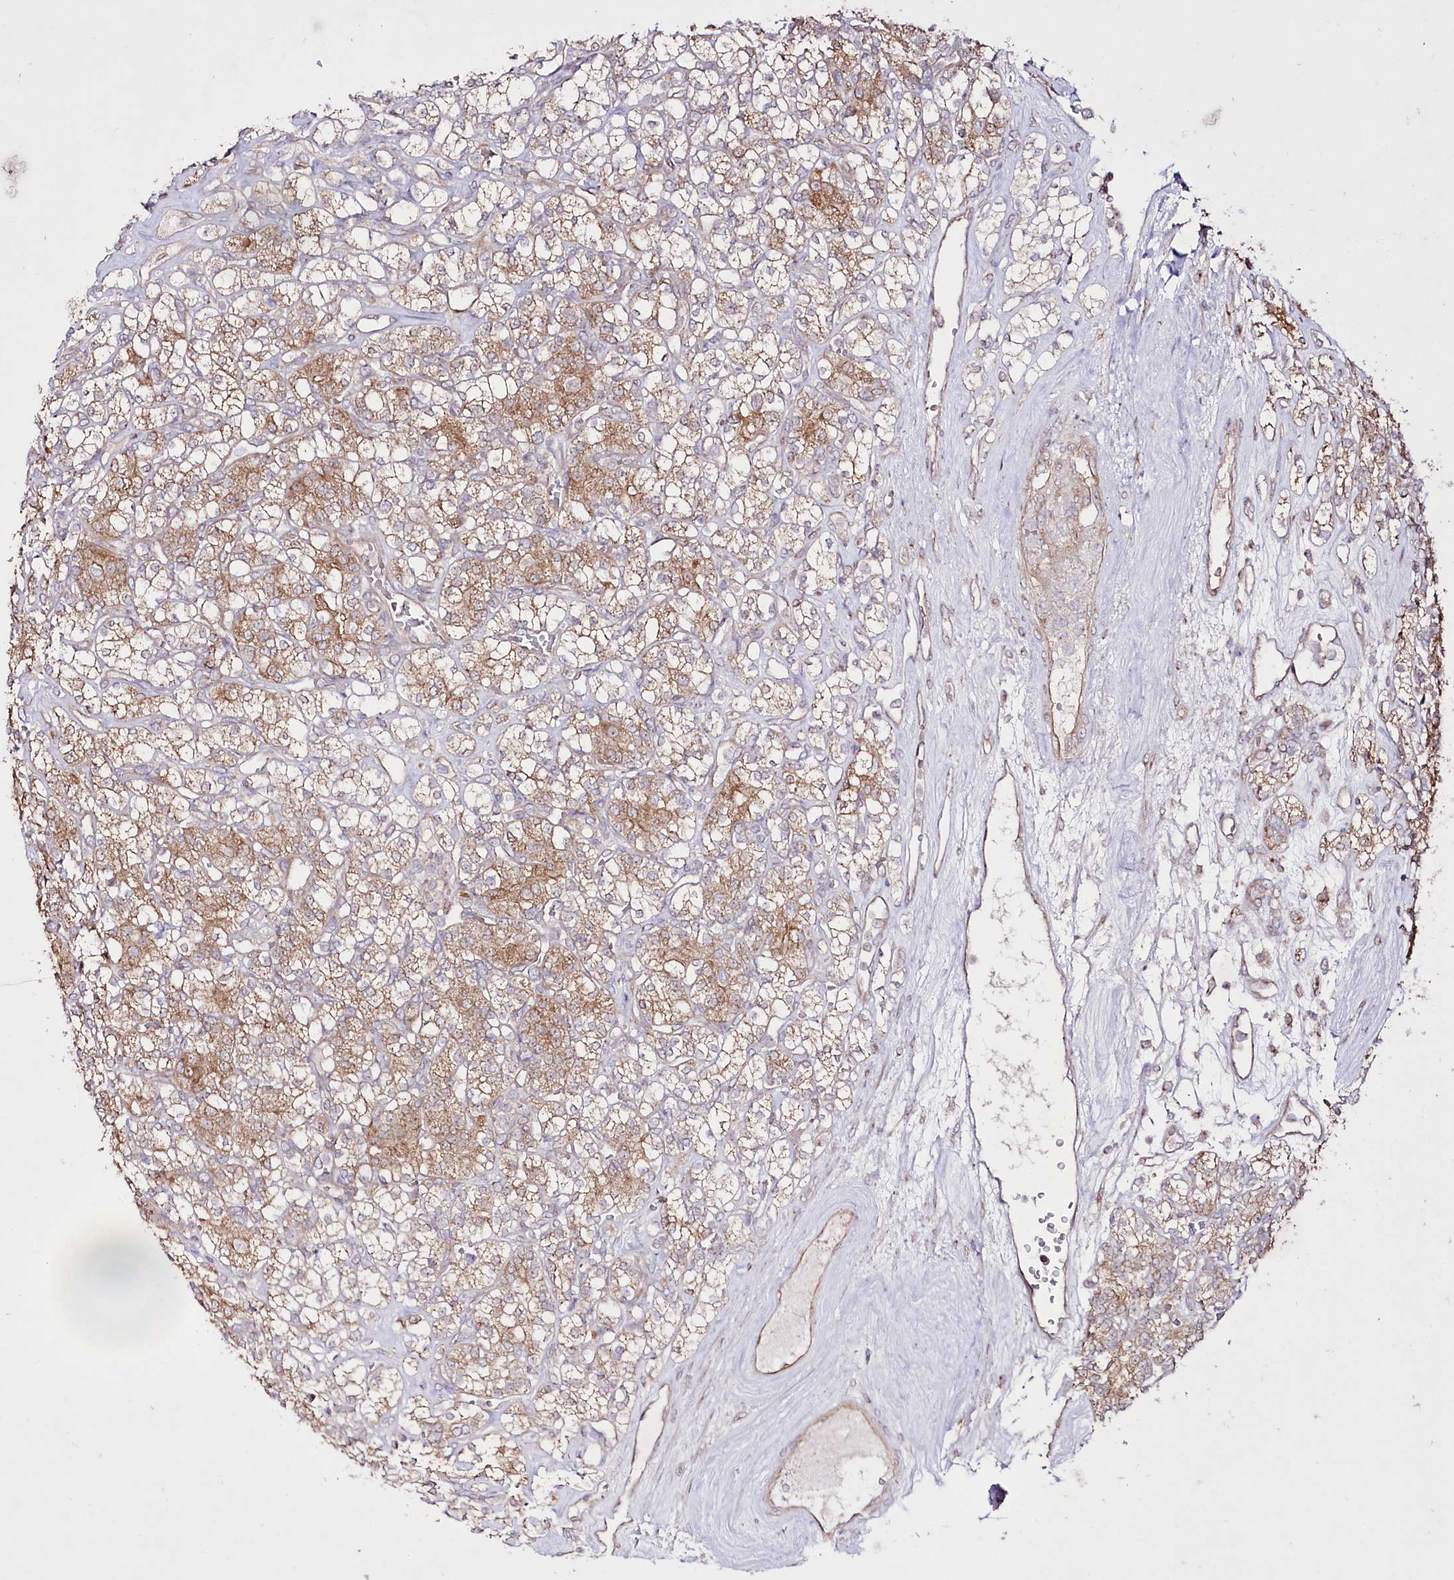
{"staining": {"intensity": "moderate", "quantity": "25%-75%", "location": "cytoplasmic/membranous"}, "tissue": "renal cancer", "cell_type": "Tumor cells", "image_type": "cancer", "snomed": [{"axis": "morphology", "description": "Adenocarcinoma, NOS"}, {"axis": "topography", "description": "Kidney"}], "caption": "Human adenocarcinoma (renal) stained with a brown dye demonstrates moderate cytoplasmic/membranous positive positivity in approximately 25%-75% of tumor cells.", "gene": "REXO2", "patient": {"sex": "male", "age": 77}}